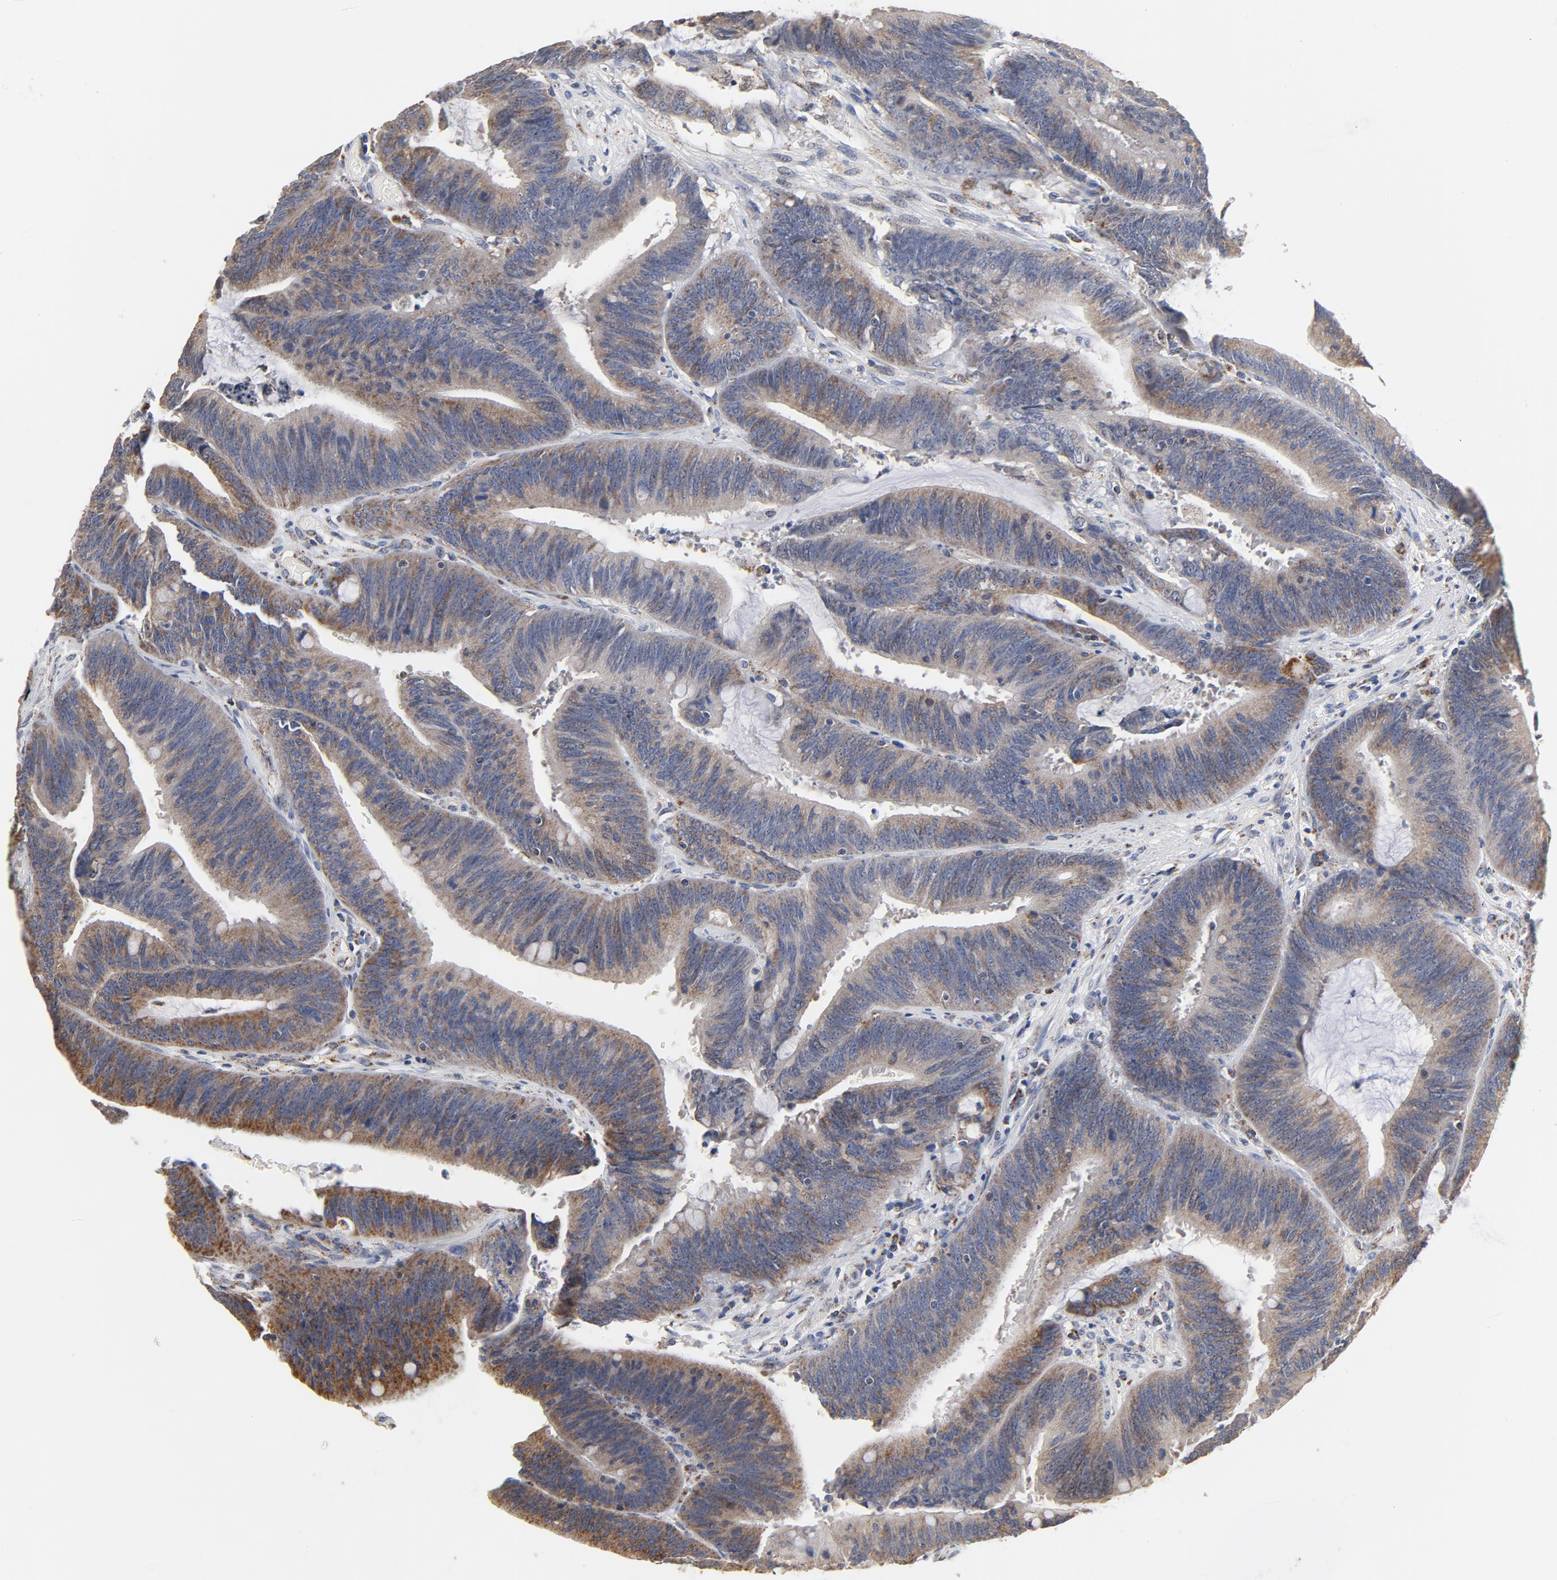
{"staining": {"intensity": "moderate", "quantity": "<25%", "location": "cytoplasmic/membranous"}, "tissue": "colorectal cancer", "cell_type": "Tumor cells", "image_type": "cancer", "snomed": [{"axis": "morphology", "description": "Adenocarcinoma, NOS"}, {"axis": "topography", "description": "Rectum"}], "caption": "DAB (3,3'-diaminobenzidine) immunohistochemical staining of adenocarcinoma (colorectal) demonstrates moderate cytoplasmic/membranous protein positivity in approximately <25% of tumor cells. (DAB (3,3'-diaminobenzidine) = brown stain, brightfield microscopy at high magnification).", "gene": "NDUFV2", "patient": {"sex": "female", "age": 66}}